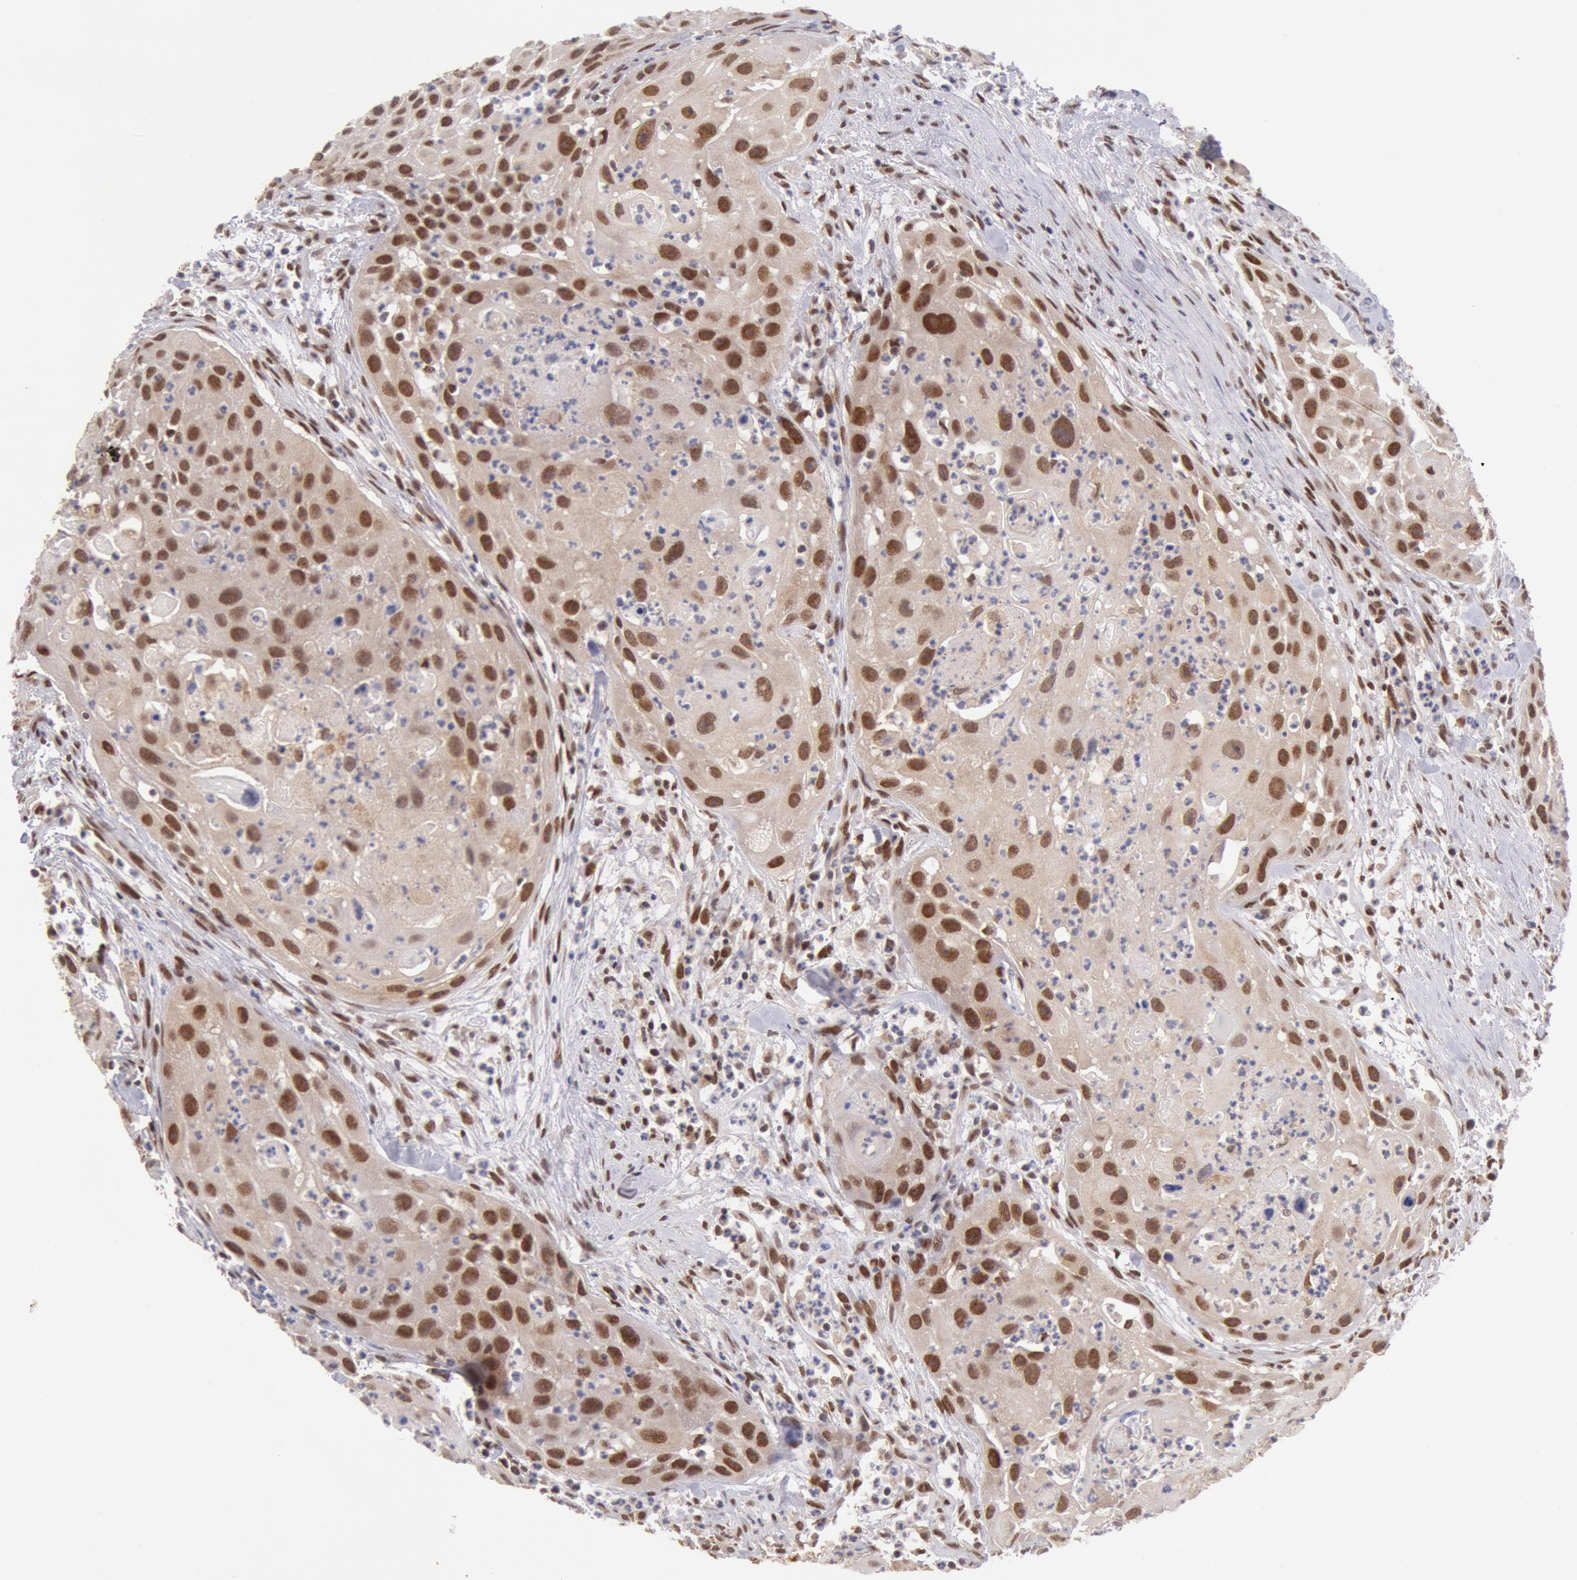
{"staining": {"intensity": "strong", "quantity": ">75%", "location": "cytoplasmic/membranous,nuclear"}, "tissue": "head and neck cancer", "cell_type": "Tumor cells", "image_type": "cancer", "snomed": [{"axis": "morphology", "description": "Squamous cell carcinoma, NOS"}, {"axis": "topography", "description": "Head-Neck"}], "caption": "Head and neck cancer was stained to show a protein in brown. There is high levels of strong cytoplasmic/membranous and nuclear positivity in about >75% of tumor cells. Immunohistochemistry stains the protein in brown and the nuclei are stained blue.", "gene": "CDKN2B", "patient": {"sex": "male", "age": 64}}